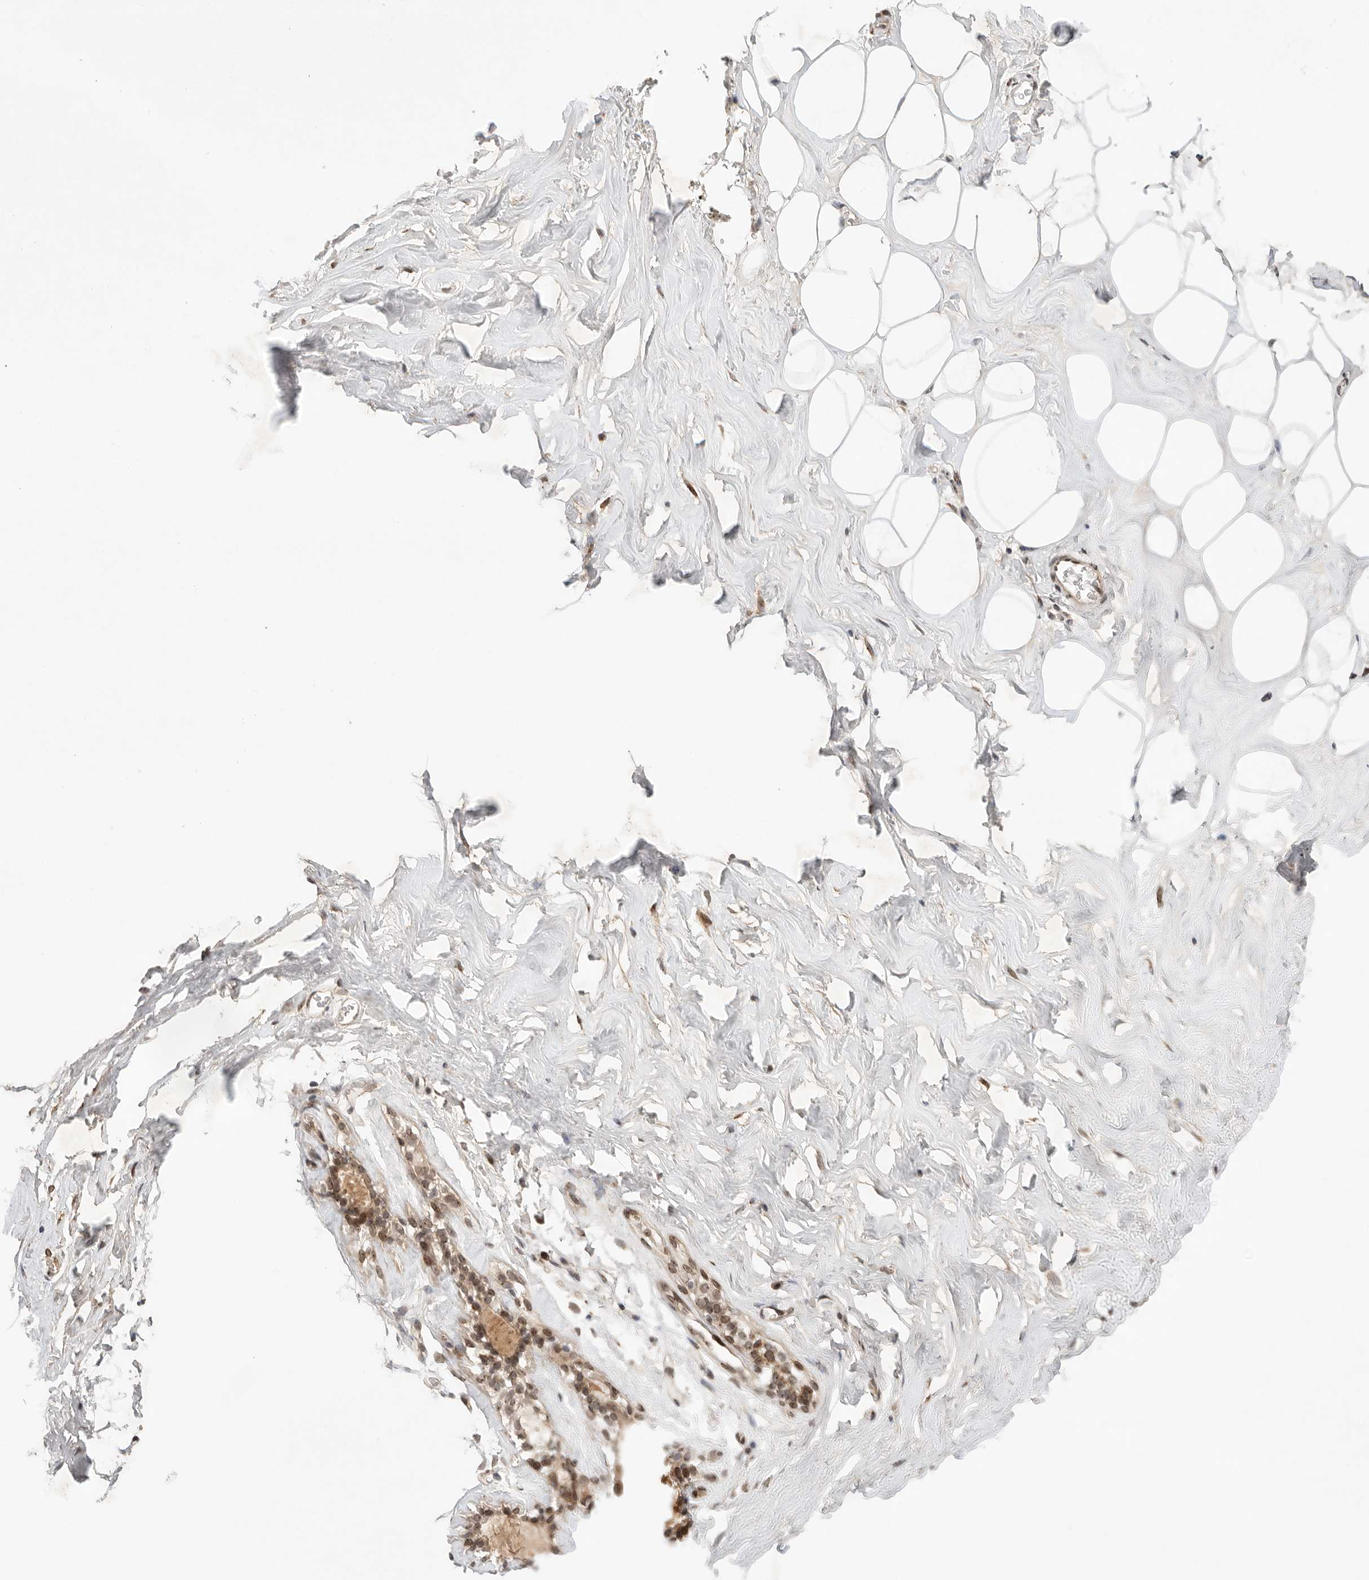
{"staining": {"intensity": "moderate", "quantity": ">75%", "location": "nuclear"}, "tissue": "adipose tissue", "cell_type": "Adipocytes", "image_type": "normal", "snomed": [{"axis": "morphology", "description": "Normal tissue, NOS"}, {"axis": "morphology", "description": "Fibrosis, NOS"}, {"axis": "topography", "description": "Breast"}, {"axis": "topography", "description": "Adipose tissue"}], "caption": "Protein staining by immunohistochemistry (IHC) displays moderate nuclear positivity in about >75% of adipocytes in benign adipose tissue. (Stains: DAB in brown, nuclei in blue, Microscopy: brightfield microscopy at high magnification).", "gene": "LEMD3", "patient": {"sex": "female", "age": 39}}